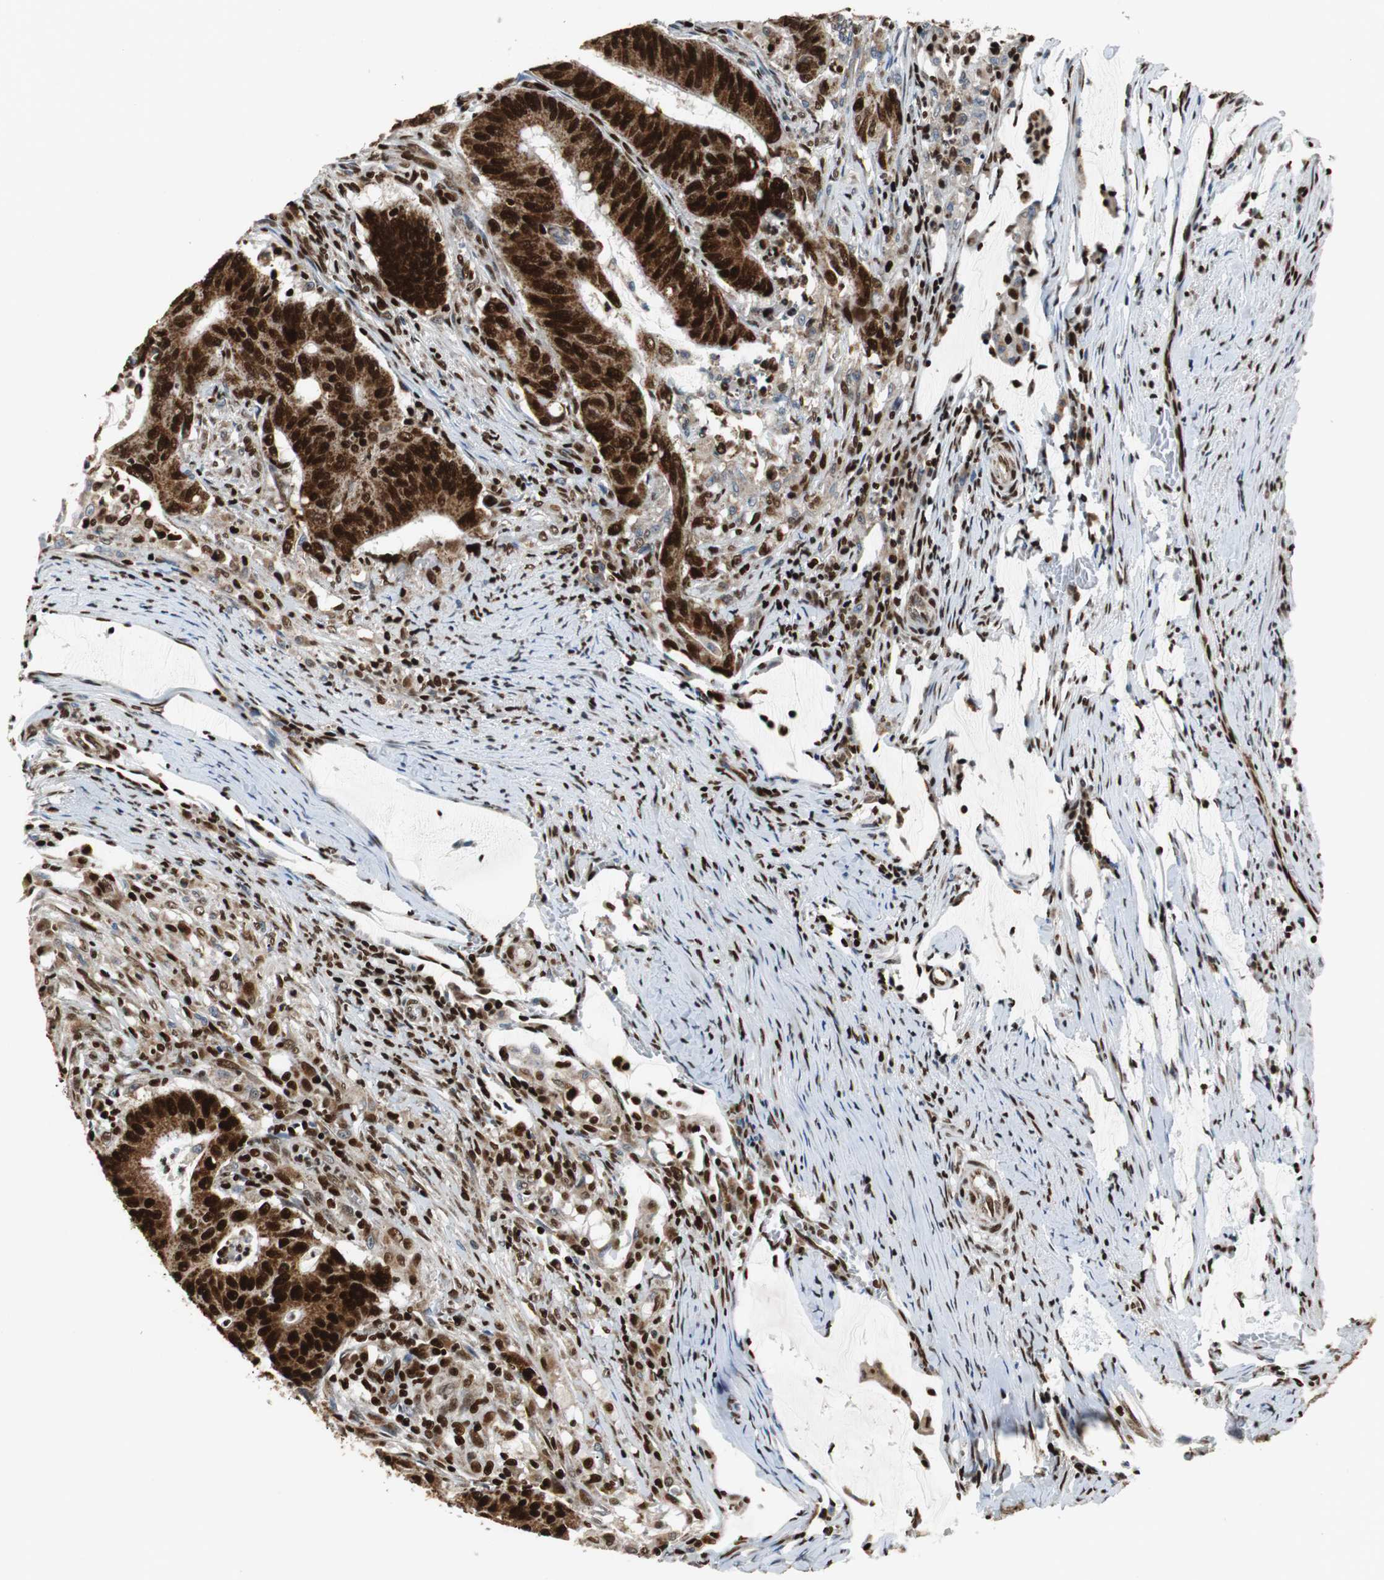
{"staining": {"intensity": "strong", "quantity": ">75%", "location": "cytoplasmic/membranous,nuclear"}, "tissue": "colorectal cancer", "cell_type": "Tumor cells", "image_type": "cancer", "snomed": [{"axis": "morphology", "description": "Adenocarcinoma, NOS"}, {"axis": "topography", "description": "Colon"}], "caption": "Colorectal adenocarcinoma stained with immunohistochemistry exhibits strong cytoplasmic/membranous and nuclear positivity in approximately >75% of tumor cells.", "gene": "HDAC1", "patient": {"sex": "male", "age": 45}}